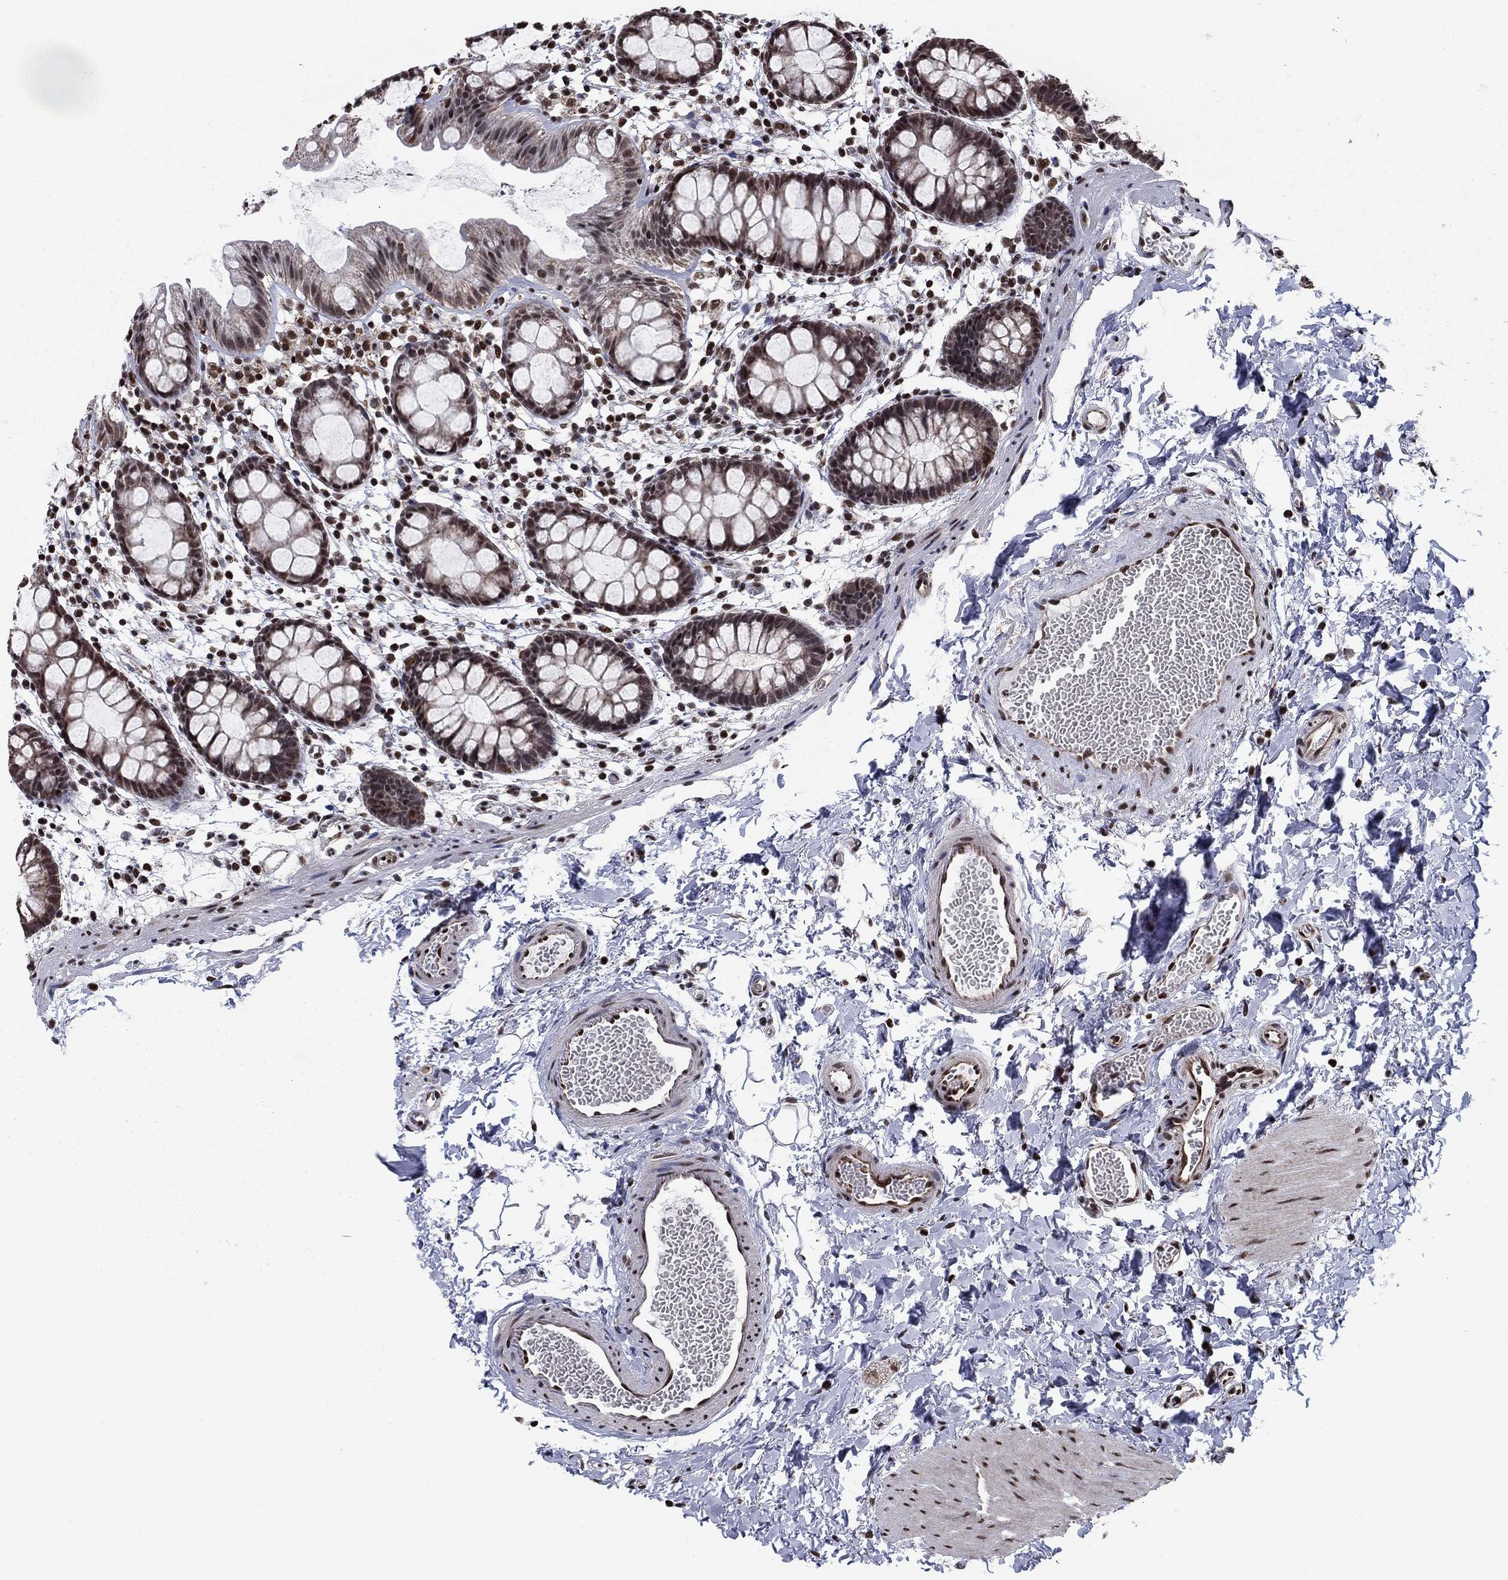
{"staining": {"intensity": "moderate", "quantity": "25%-75%", "location": "cytoplasmic/membranous,nuclear"}, "tissue": "rectum", "cell_type": "Glandular cells", "image_type": "normal", "snomed": [{"axis": "morphology", "description": "Normal tissue, NOS"}, {"axis": "topography", "description": "Rectum"}], "caption": "Immunohistochemistry histopathology image of unremarkable rectum: rectum stained using immunohistochemistry (IHC) demonstrates medium levels of moderate protein expression localized specifically in the cytoplasmic/membranous,nuclear of glandular cells, appearing as a cytoplasmic/membranous,nuclear brown color.", "gene": "N4BP2", "patient": {"sex": "male", "age": 57}}